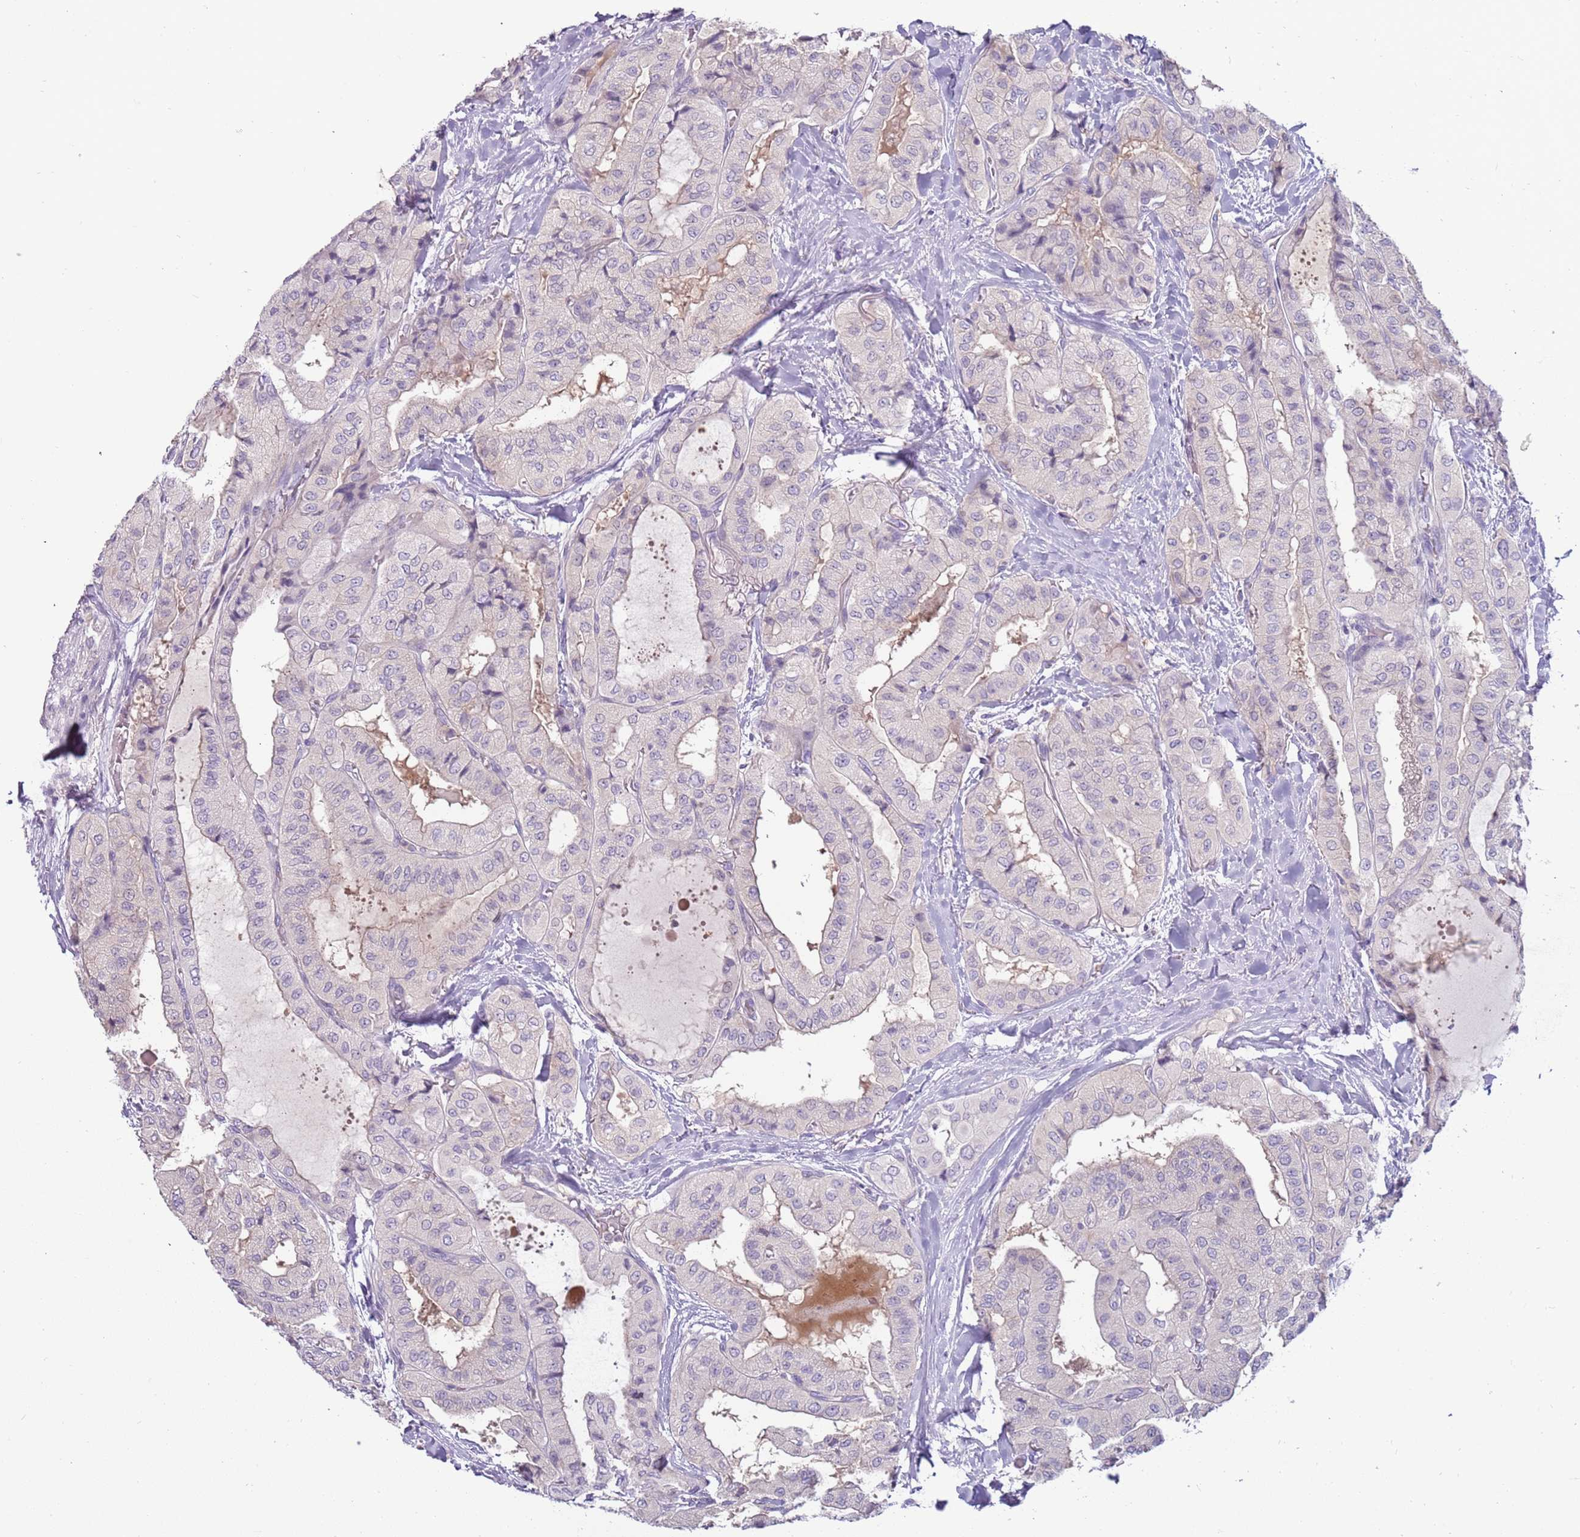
{"staining": {"intensity": "negative", "quantity": "none", "location": "none"}, "tissue": "thyroid cancer", "cell_type": "Tumor cells", "image_type": "cancer", "snomed": [{"axis": "morphology", "description": "Papillary adenocarcinoma, NOS"}, {"axis": "topography", "description": "Thyroid gland"}], "caption": "A high-resolution micrograph shows IHC staining of thyroid cancer, which shows no significant expression in tumor cells.", "gene": "ARHGAP5", "patient": {"sex": "female", "age": 59}}